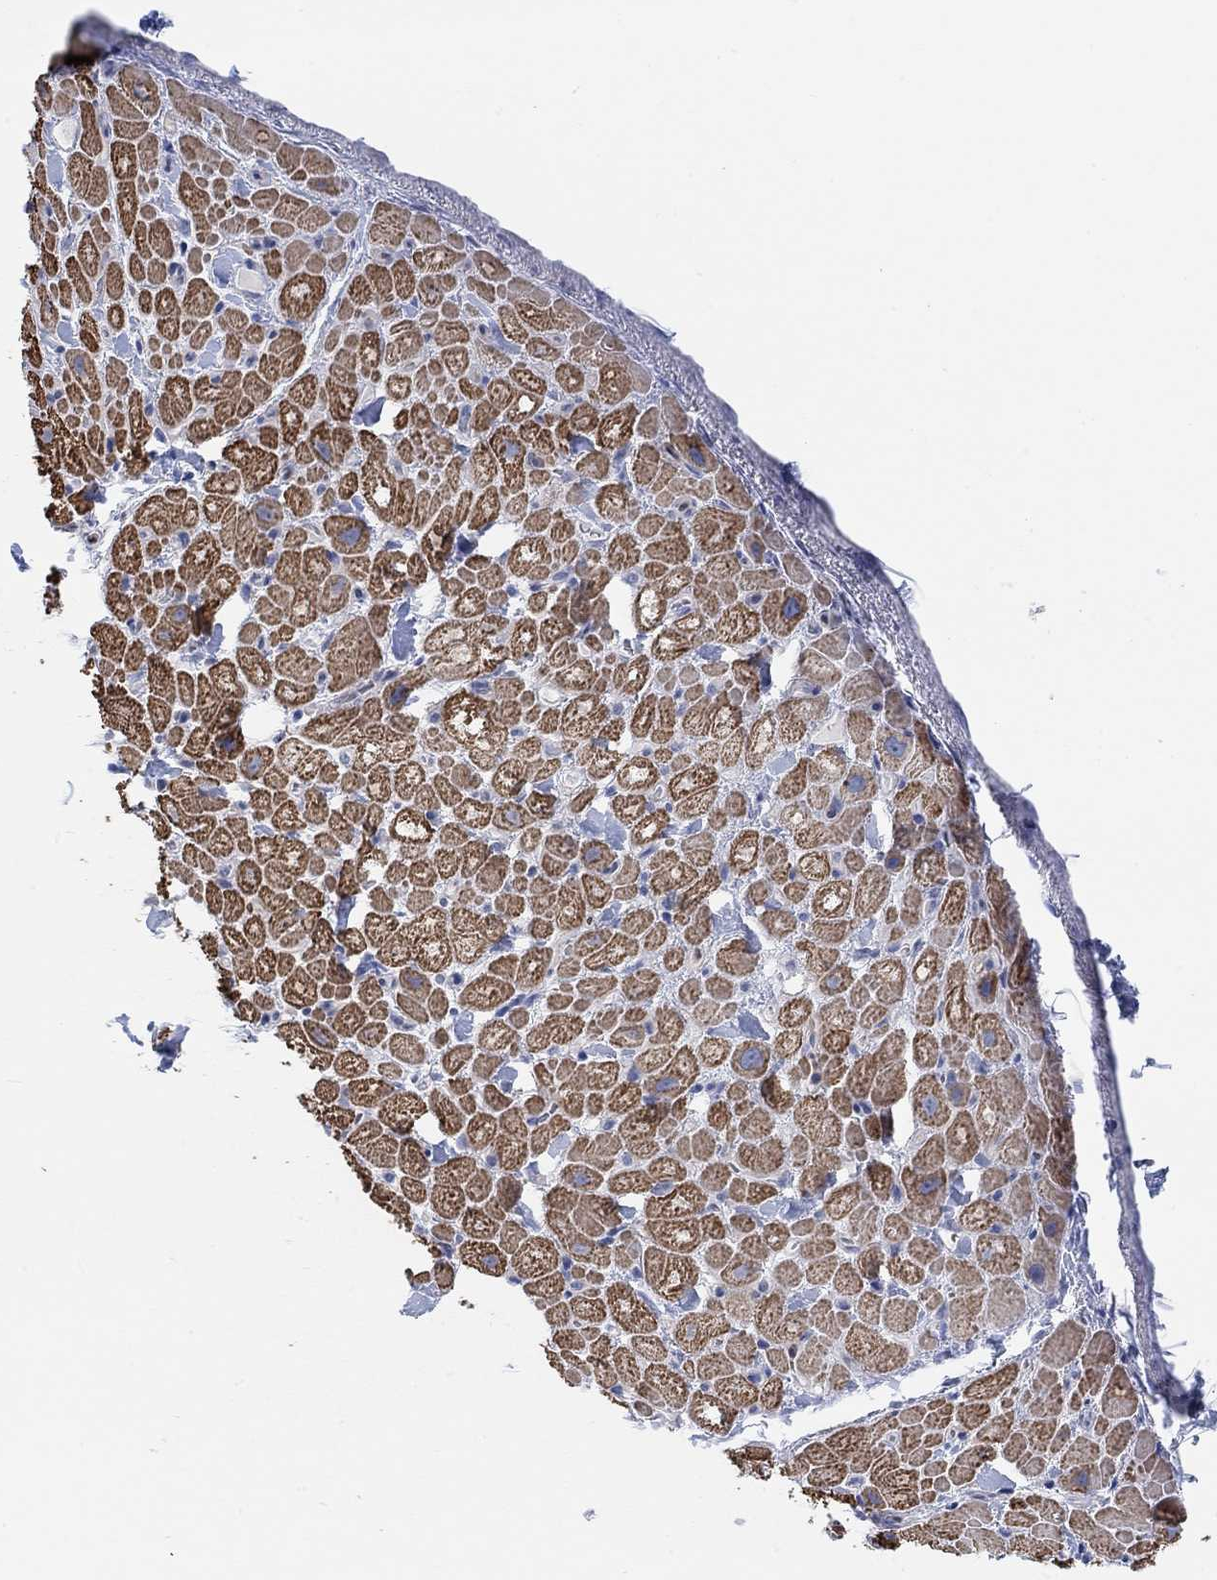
{"staining": {"intensity": "strong", "quantity": "25%-75%", "location": "cytoplasmic/membranous"}, "tissue": "heart muscle", "cell_type": "Cardiomyocytes", "image_type": "normal", "snomed": [{"axis": "morphology", "description": "Normal tissue, NOS"}, {"axis": "topography", "description": "Heart"}], "caption": "There is high levels of strong cytoplasmic/membranous expression in cardiomyocytes of normal heart muscle, as demonstrated by immunohistochemical staining (brown color).", "gene": "NLRP14", "patient": {"sex": "male", "age": 60}}